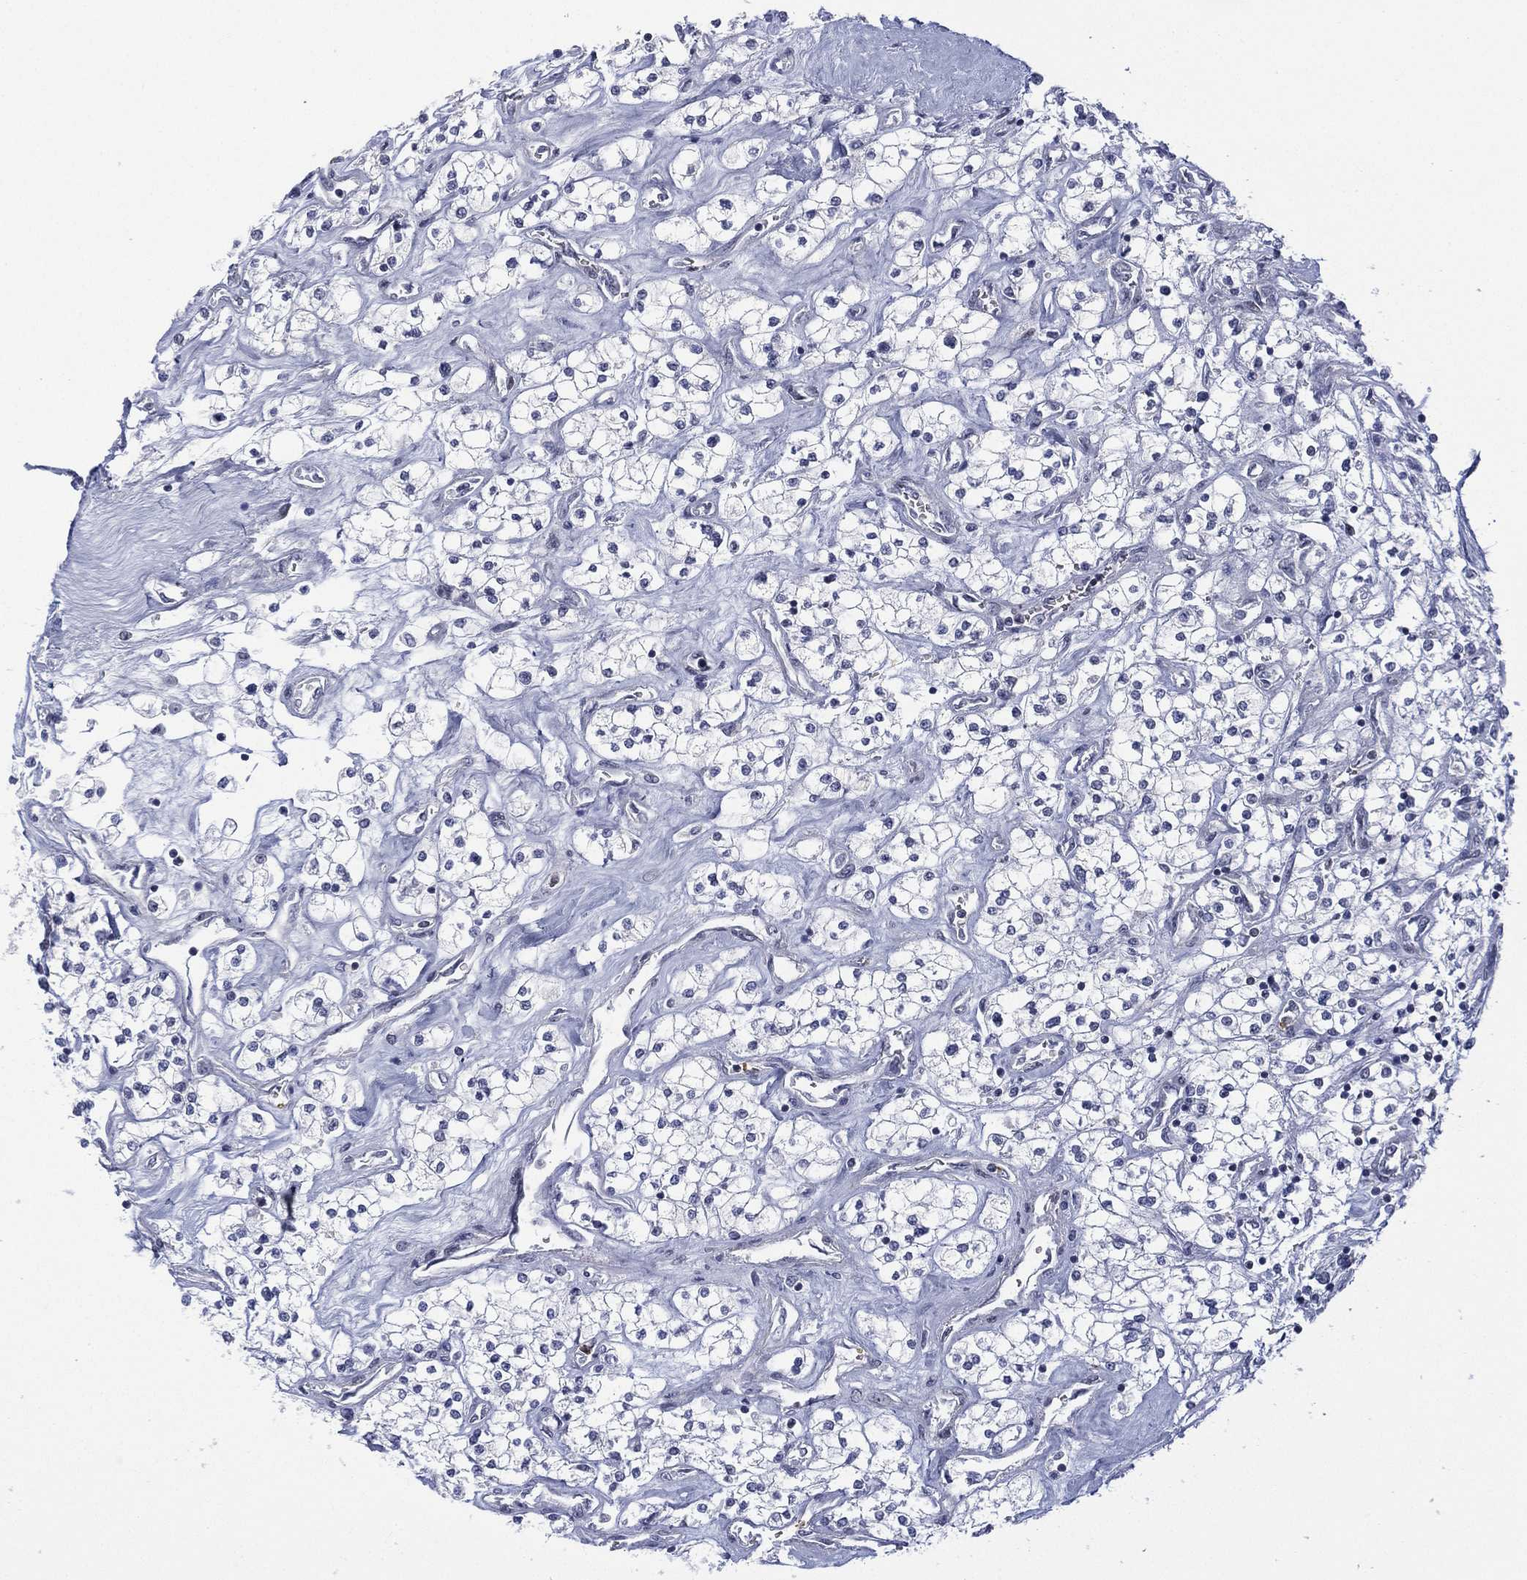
{"staining": {"intensity": "negative", "quantity": "none", "location": "none"}, "tissue": "renal cancer", "cell_type": "Tumor cells", "image_type": "cancer", "snomed": [{"axis": "morphology", "description": "Adenocarcinoma, NOS"}, {"axis": "topography", "description": "Kidney"}], "caption": "Histopathology image shows no protein positivity in tumor cells of renal adenocarcinoma tissue.", "gene": "ZNF711", "patient": {"sex": "male", "age": 80}}